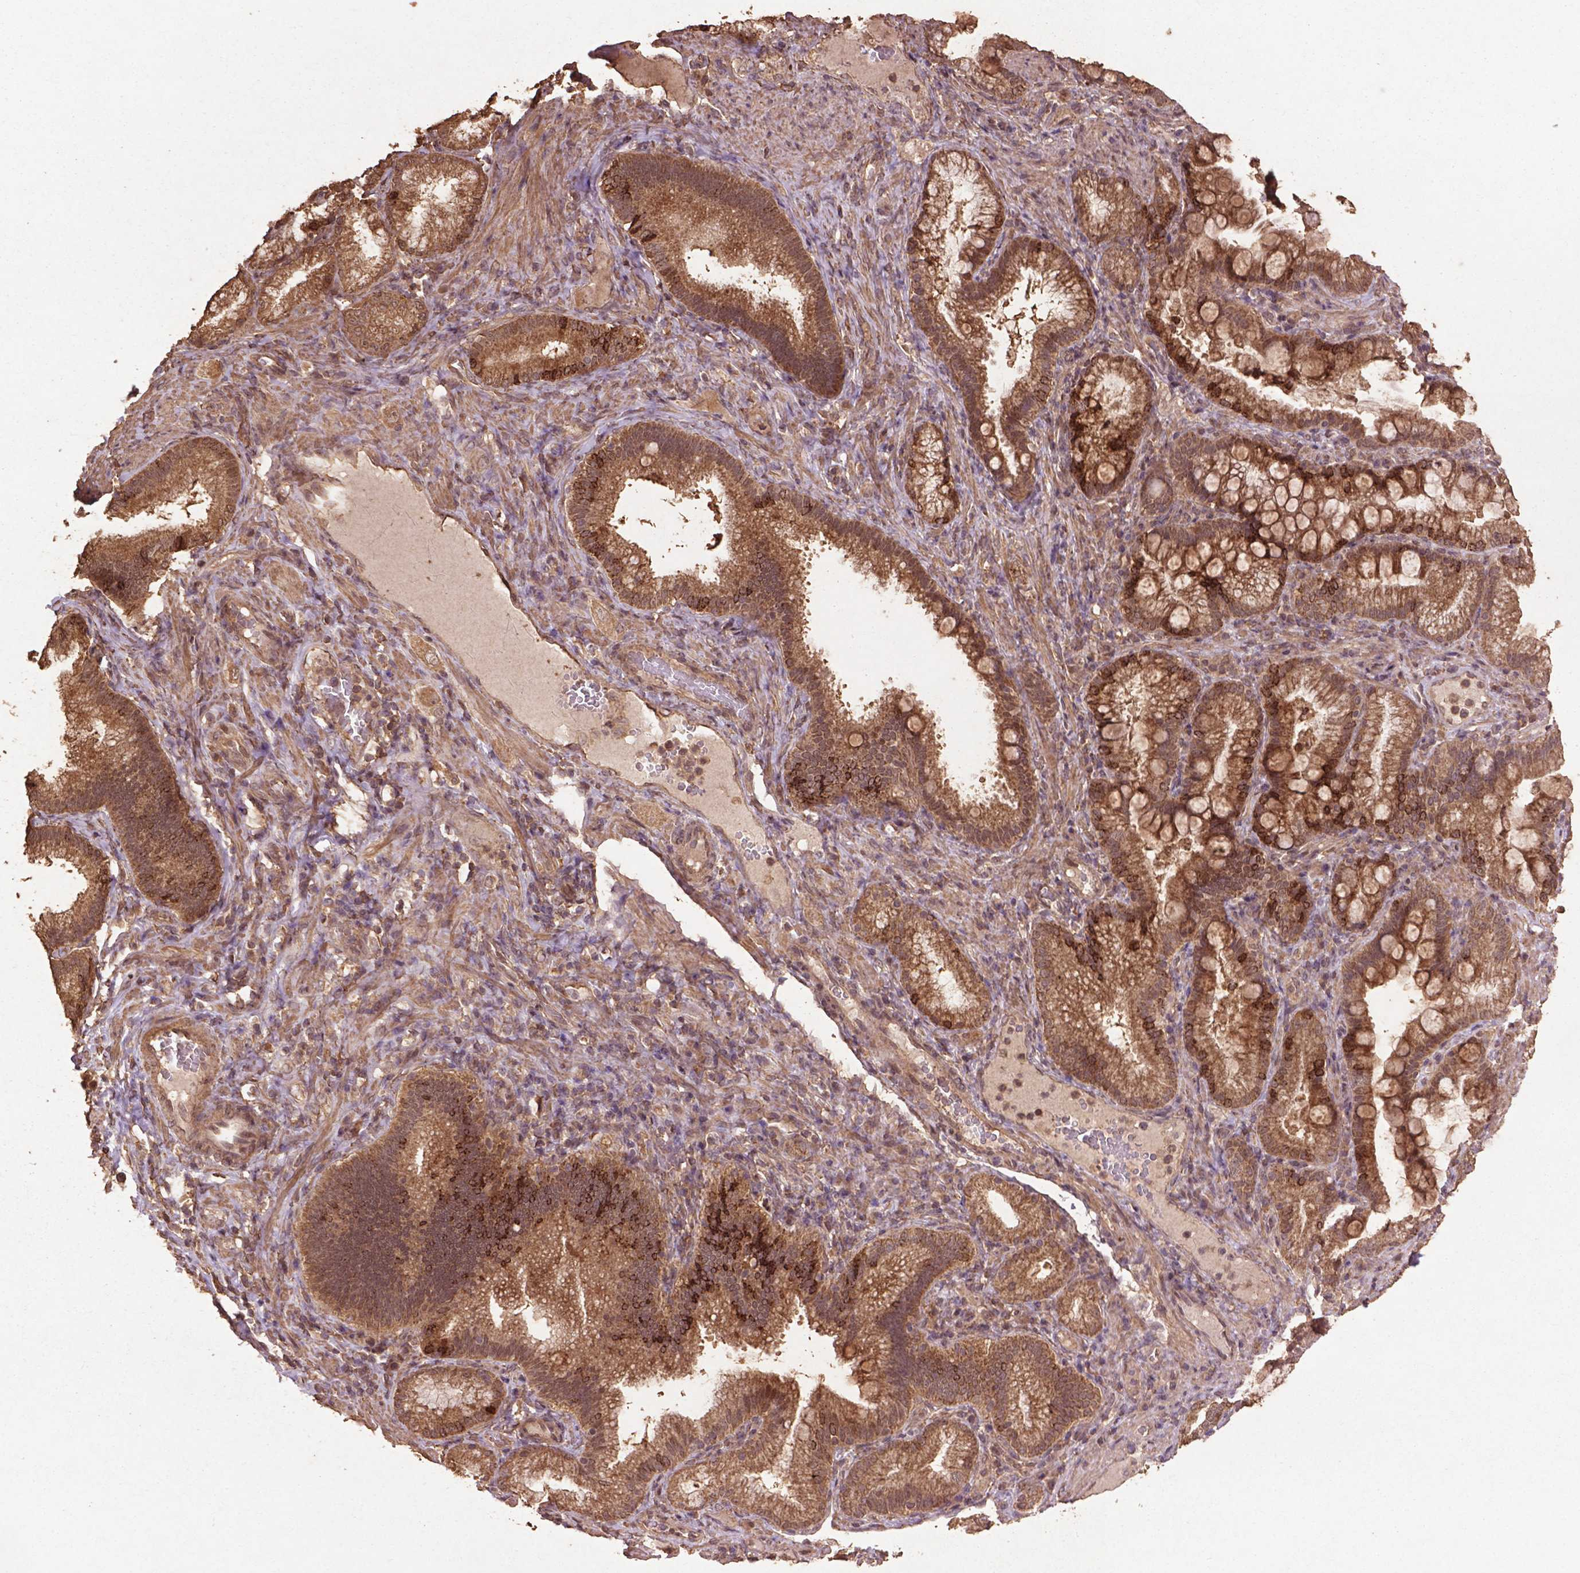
{"staining": {"intensity": "moderate", "quantity": ">75%", "location": "cytoplasmic/membranous"}, "tissue": "duodenum", "cell_type": "Glandular cells", "image_type": "normal", "snomed": [{"axis": "morphology", "description": "Normal tissue, NOS"}, {"axis": "topography", "description": "Pancreas"}, {"axis": "topography", "description": "Duodenum"}], "caption": "Human duodenum stained for a protein (brown) exhibits moderate cytoplasmic/membranous positive staining in approximately >75% of glandular cells.", "gene": "BABAM1", "patient": {"sex": "male", "age": 59}}